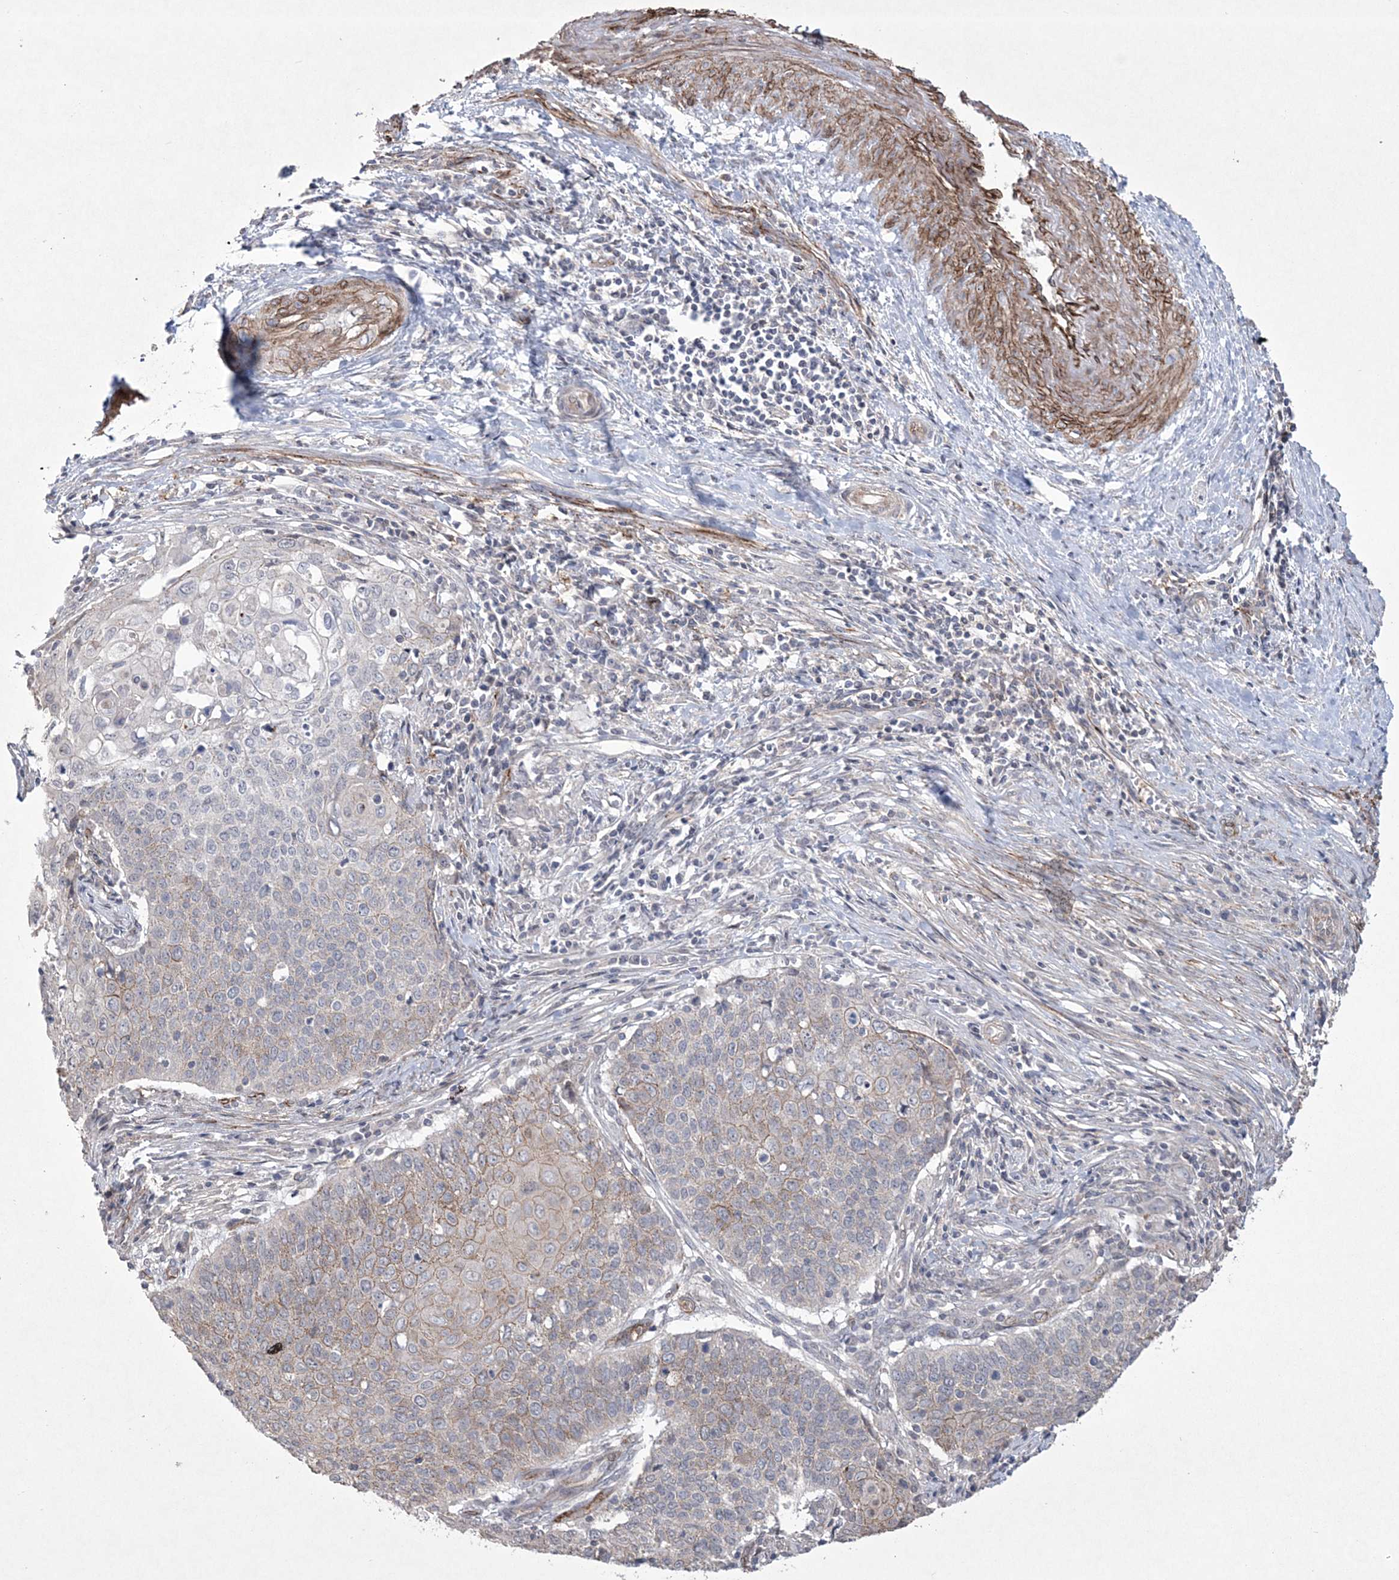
{"staining": {"intensity": "weak", "quantity": "<25%", "location": "cytoplasmic/membranous"}, "tissue": "cervical cancer", "cell_type": "Tumor cells", "image_type": "cancer", "snomed": [{"axis": "morphology", "description": "Squamous cell carcinoma, NOS"}, {"axis": "topography", "description": "Cervix"}], "caption": "The micrograph demonstrates no staining of tumor cells in cervical squamous cell carcinoma.", "gene": "DPCD", "patient": {"sex": "female", "age": 39}}